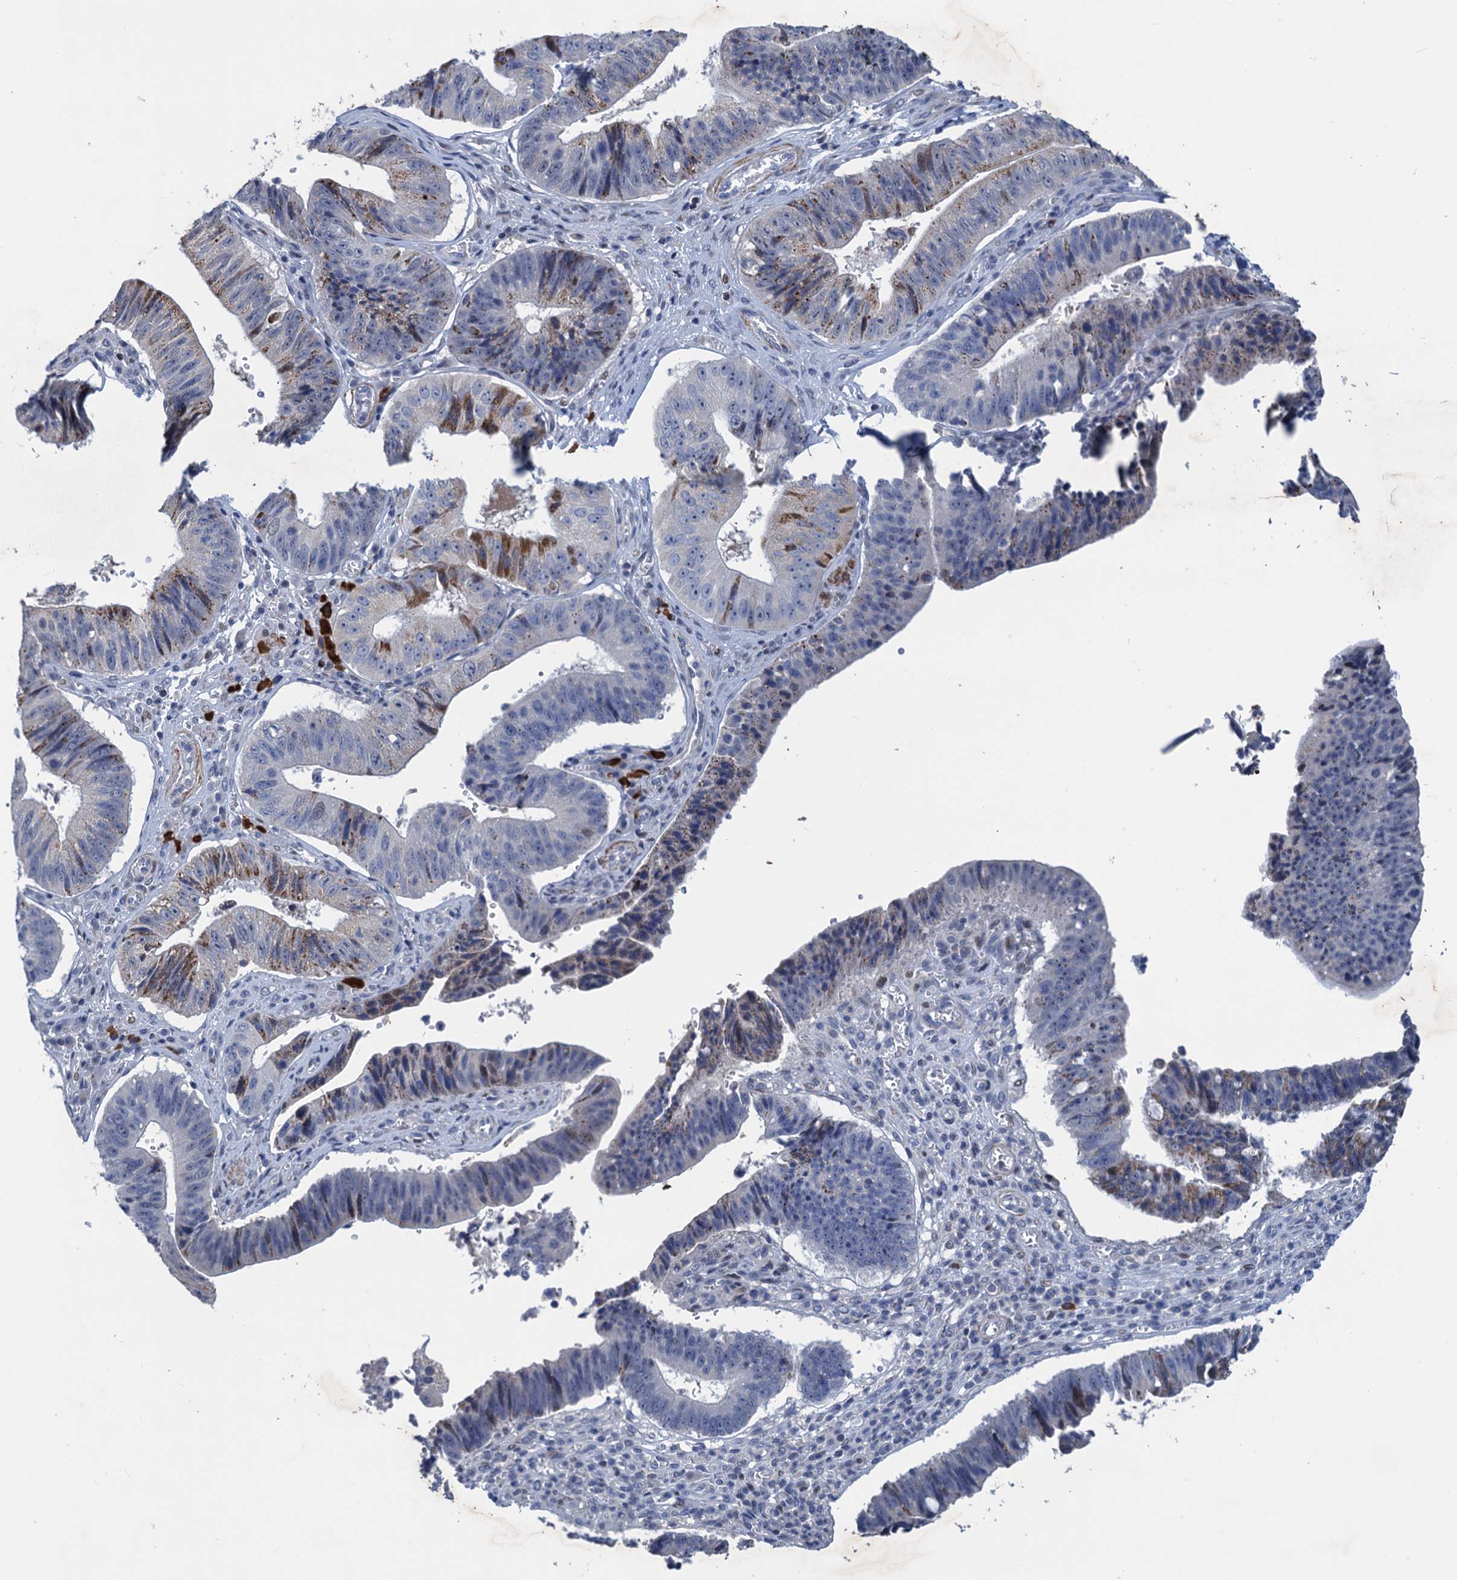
{"staining": {"intensity": "moderate", "quantity": "<25%", "location": "cytoplasmic/membranous"}, "tissue": "stomach cancer", "cell_type": "Tumor cells", "image_type": "cancer", "snomed": [{"axis": "morphology", "description": "Adenocarcinoma, NOS"}, {"axis": "topography", "description": "Stomach"}], "caption": "An immunohistochemistry micrograph of neoplastic tissue is shown. Protein staining in brown labels moderate cytoplasmic/membranous positivity in stomach cancer within tumor cells.", "gene": "ESYT3", "patient": {"sex": "male", "age": 59}}